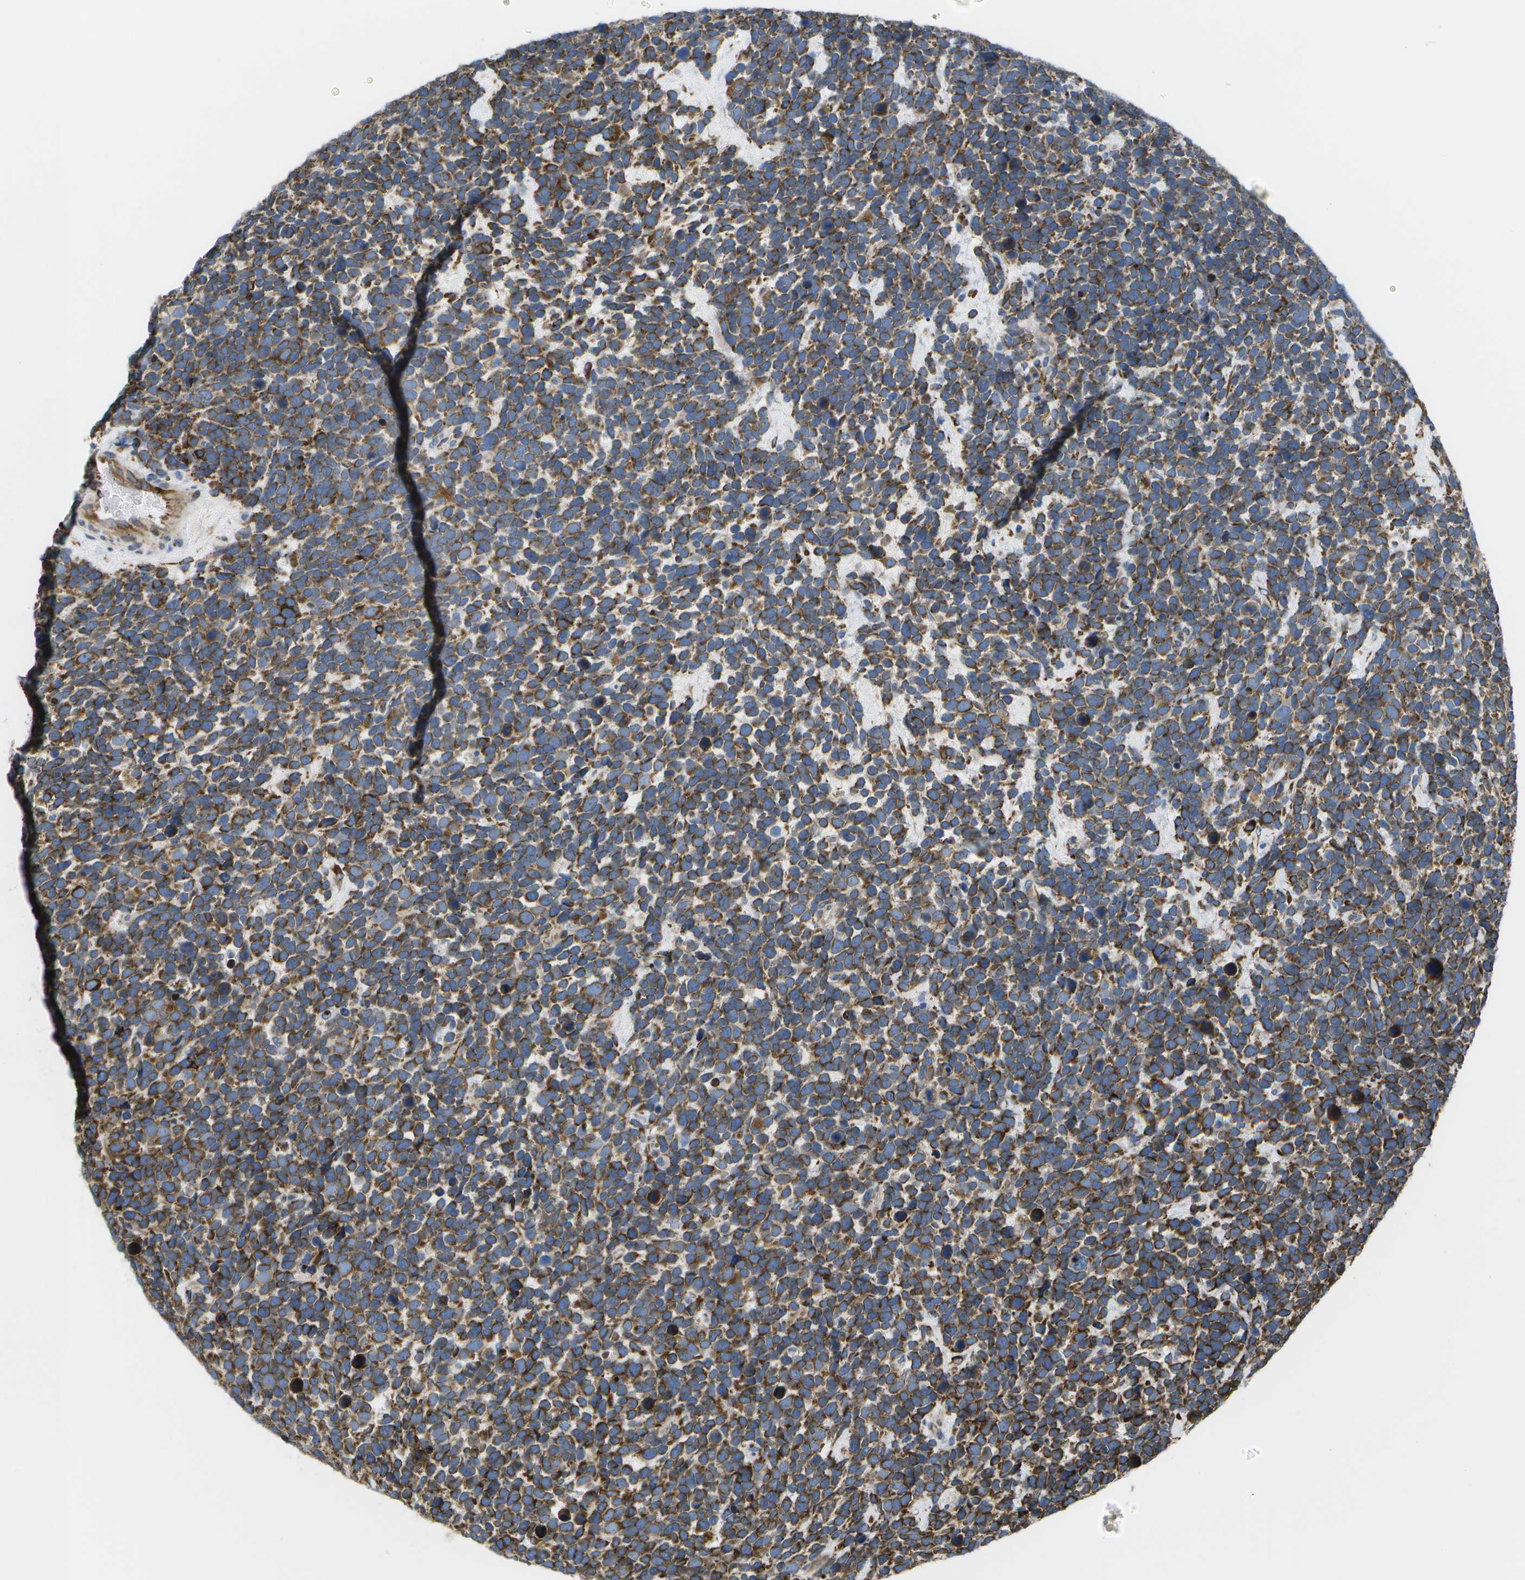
{"staining": {"intensity": "moderate", "quantity": ">75%", "location": "cytoplasmic/membranous"}, "tissue": "urothelial cancer", "cell_type": "Tumor cells", "image_type": "cancer", "snomed": [{"axis": "morphology", "description": "Urothelial carcinoma, High grade"}, {"axis": "topography", "description": "Urinary bladder"}], "caption": "Immunohistochemical staining of urothelial cancer displays medium levels of moderate cytoplasmic/membranous positivity in approximately >75% of tumor cells.", "gene": "ZDHHC17", "patient": {"sex": "female", "age": 82}}